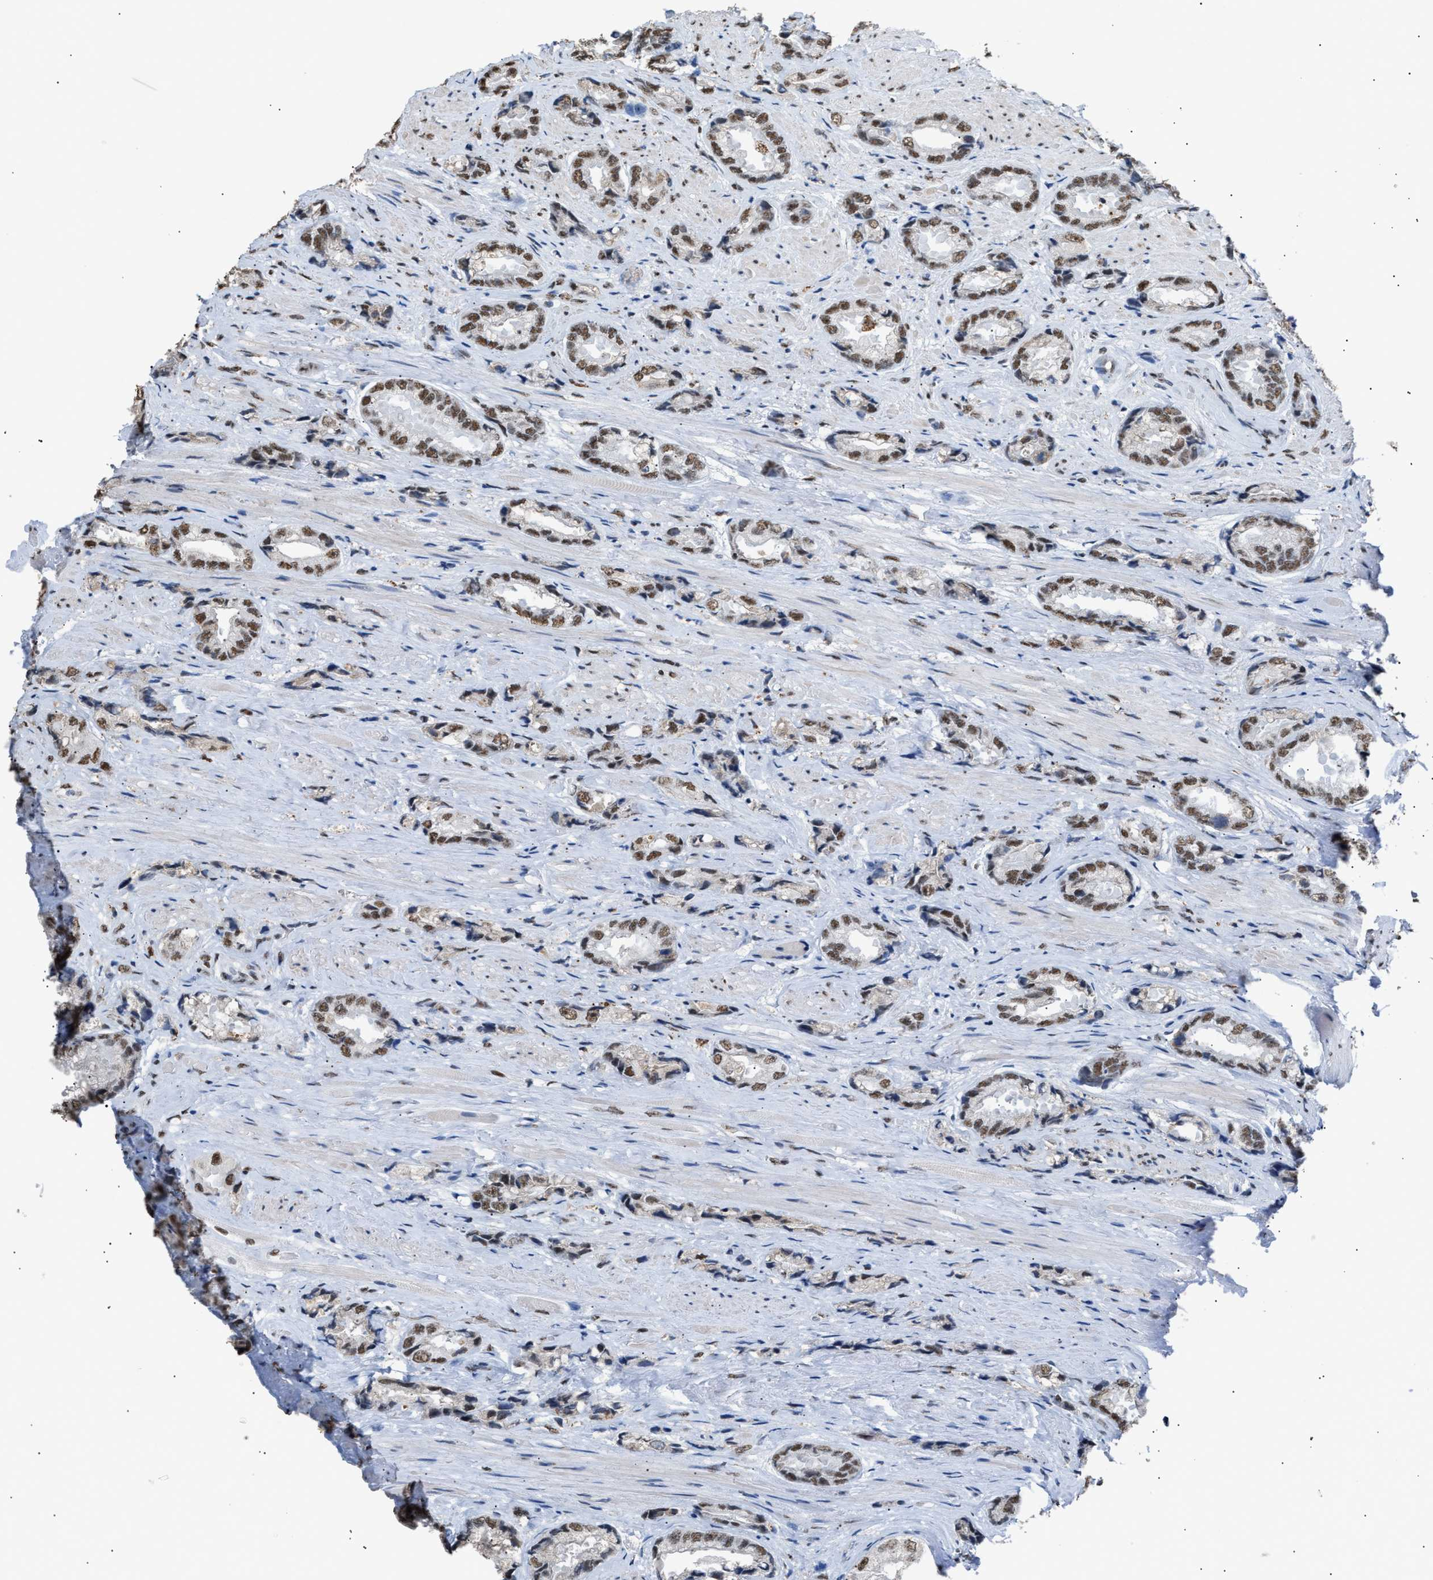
{"staining": {"intensity": "moderate", "quantity": ">75%", "location": "nuclear"}, "tissue": "prostate cancer", "cell_type": "Tumor cells", "image_type": "cancer", "snomed": [{"axis": "morphology", "description": "Adenocarcinoma, High grade"}, {"axis": "topography", "description": "Prostate"}], "caption": "Immunohistochemistry micrograph of human adenocarcinoma (high-grade) (prostate) stained for a protein (brown), which shows medium levels of moderate nuclear expression in about >75% of tumor cells.", "gene": "CCAR2", "patient": {"sex": "male", "age": 61}}